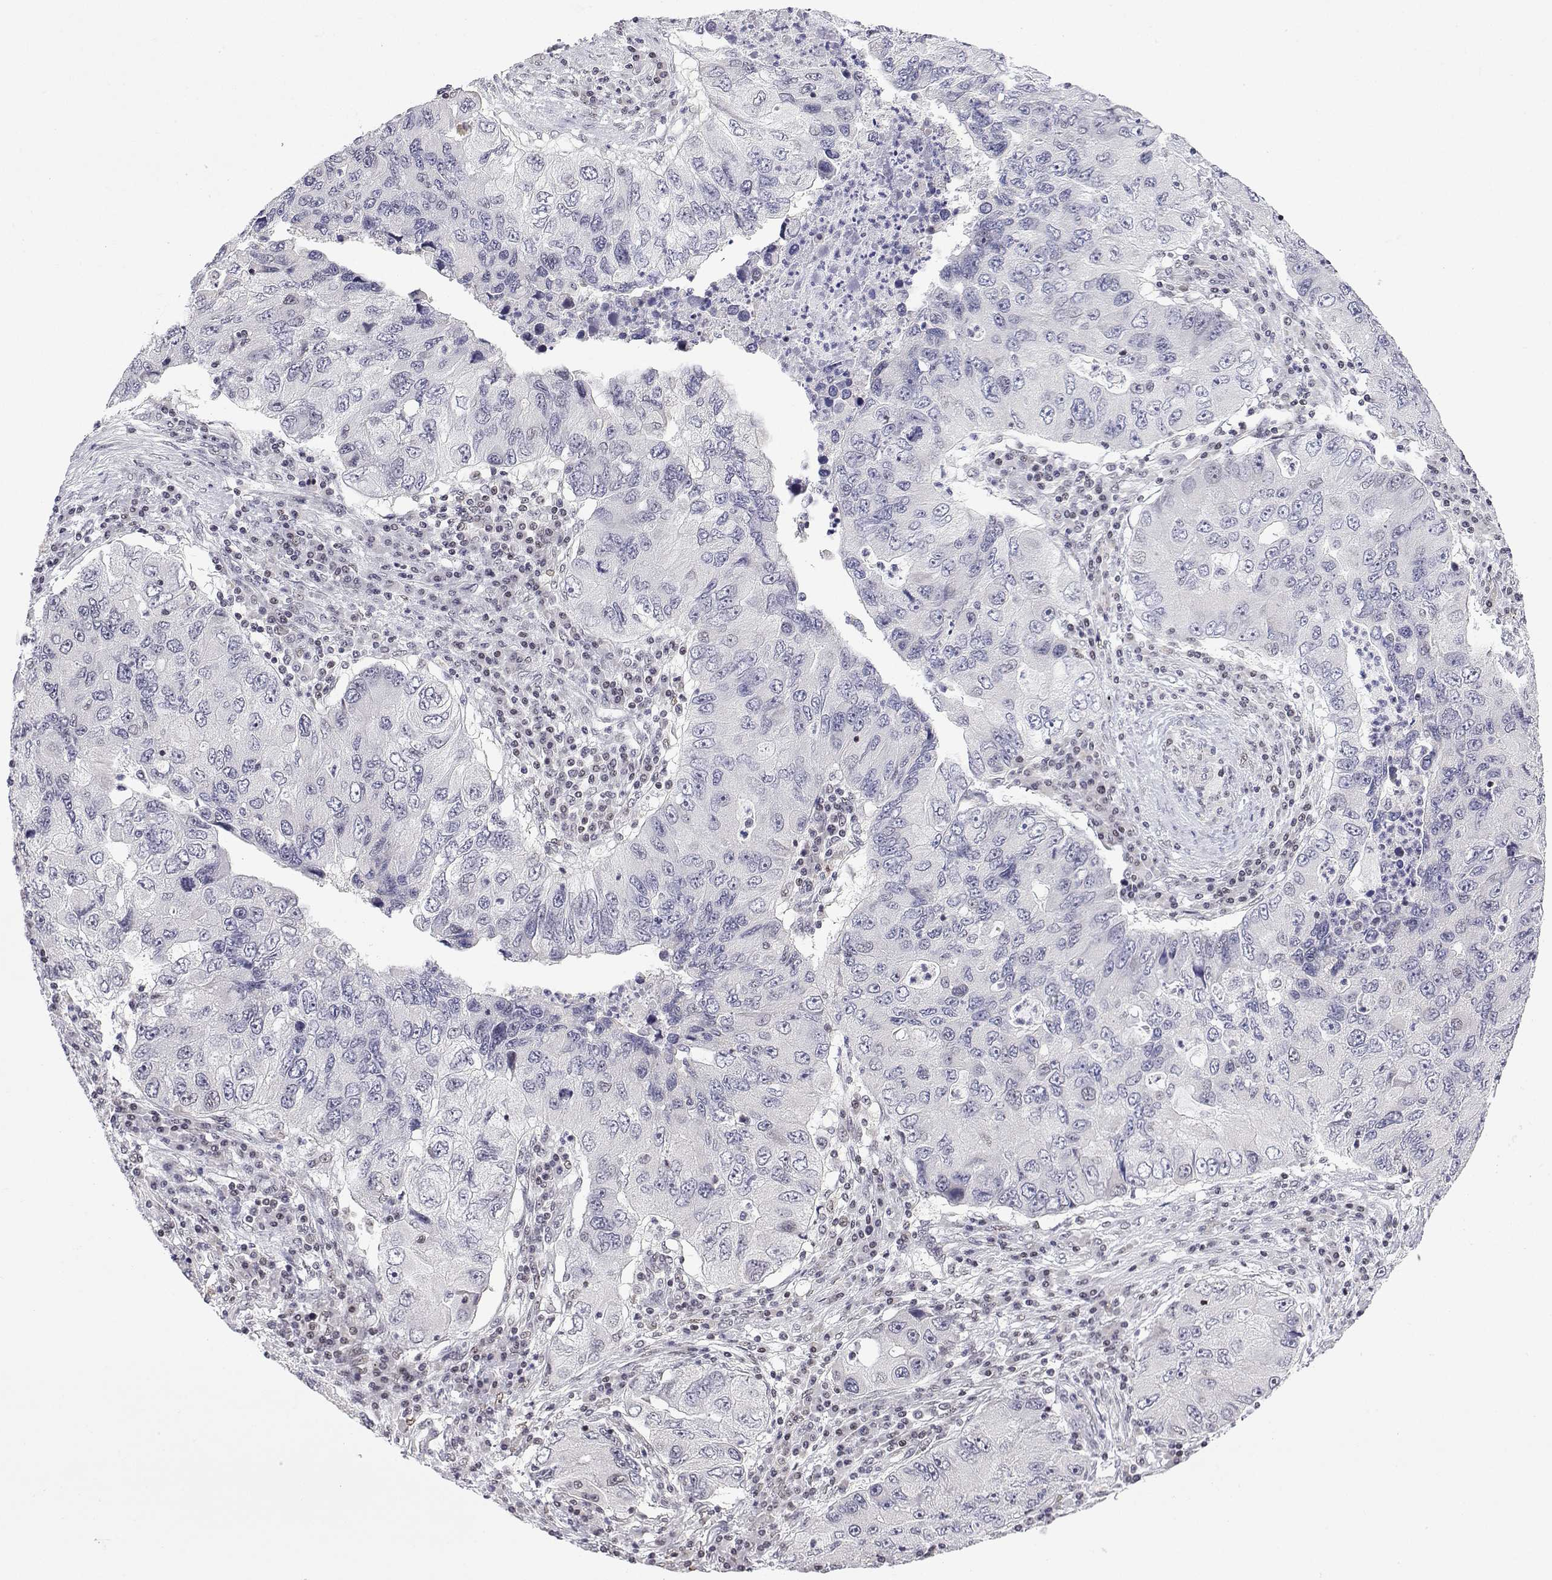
{"staining": {"intensity": "negative", "quantity": "none", "location": "none"}, "tissue": "lung cancer", "cell_type": "Tumor cells", "image_type": "cancer", "snomed": [{"axis": "morphology", "description": "Adenocarcinoma, NOS"}, {"axis": "morphology", "description": "Adenocarcinoma, metastatic, NOS"}, {"axis": "topography", "description": "Lymph node"}, {"axis": "topography", "description": "Lung"}], "caption": "This image is of lung adenocarcinoma stained with immunohistochemistry (IHC) to label a protein in brown with the nuclei are counter-stained blue. There is no staining in tumor cells.", "gene": "XPC", "patient": {"sex": "female", "age": 54}}